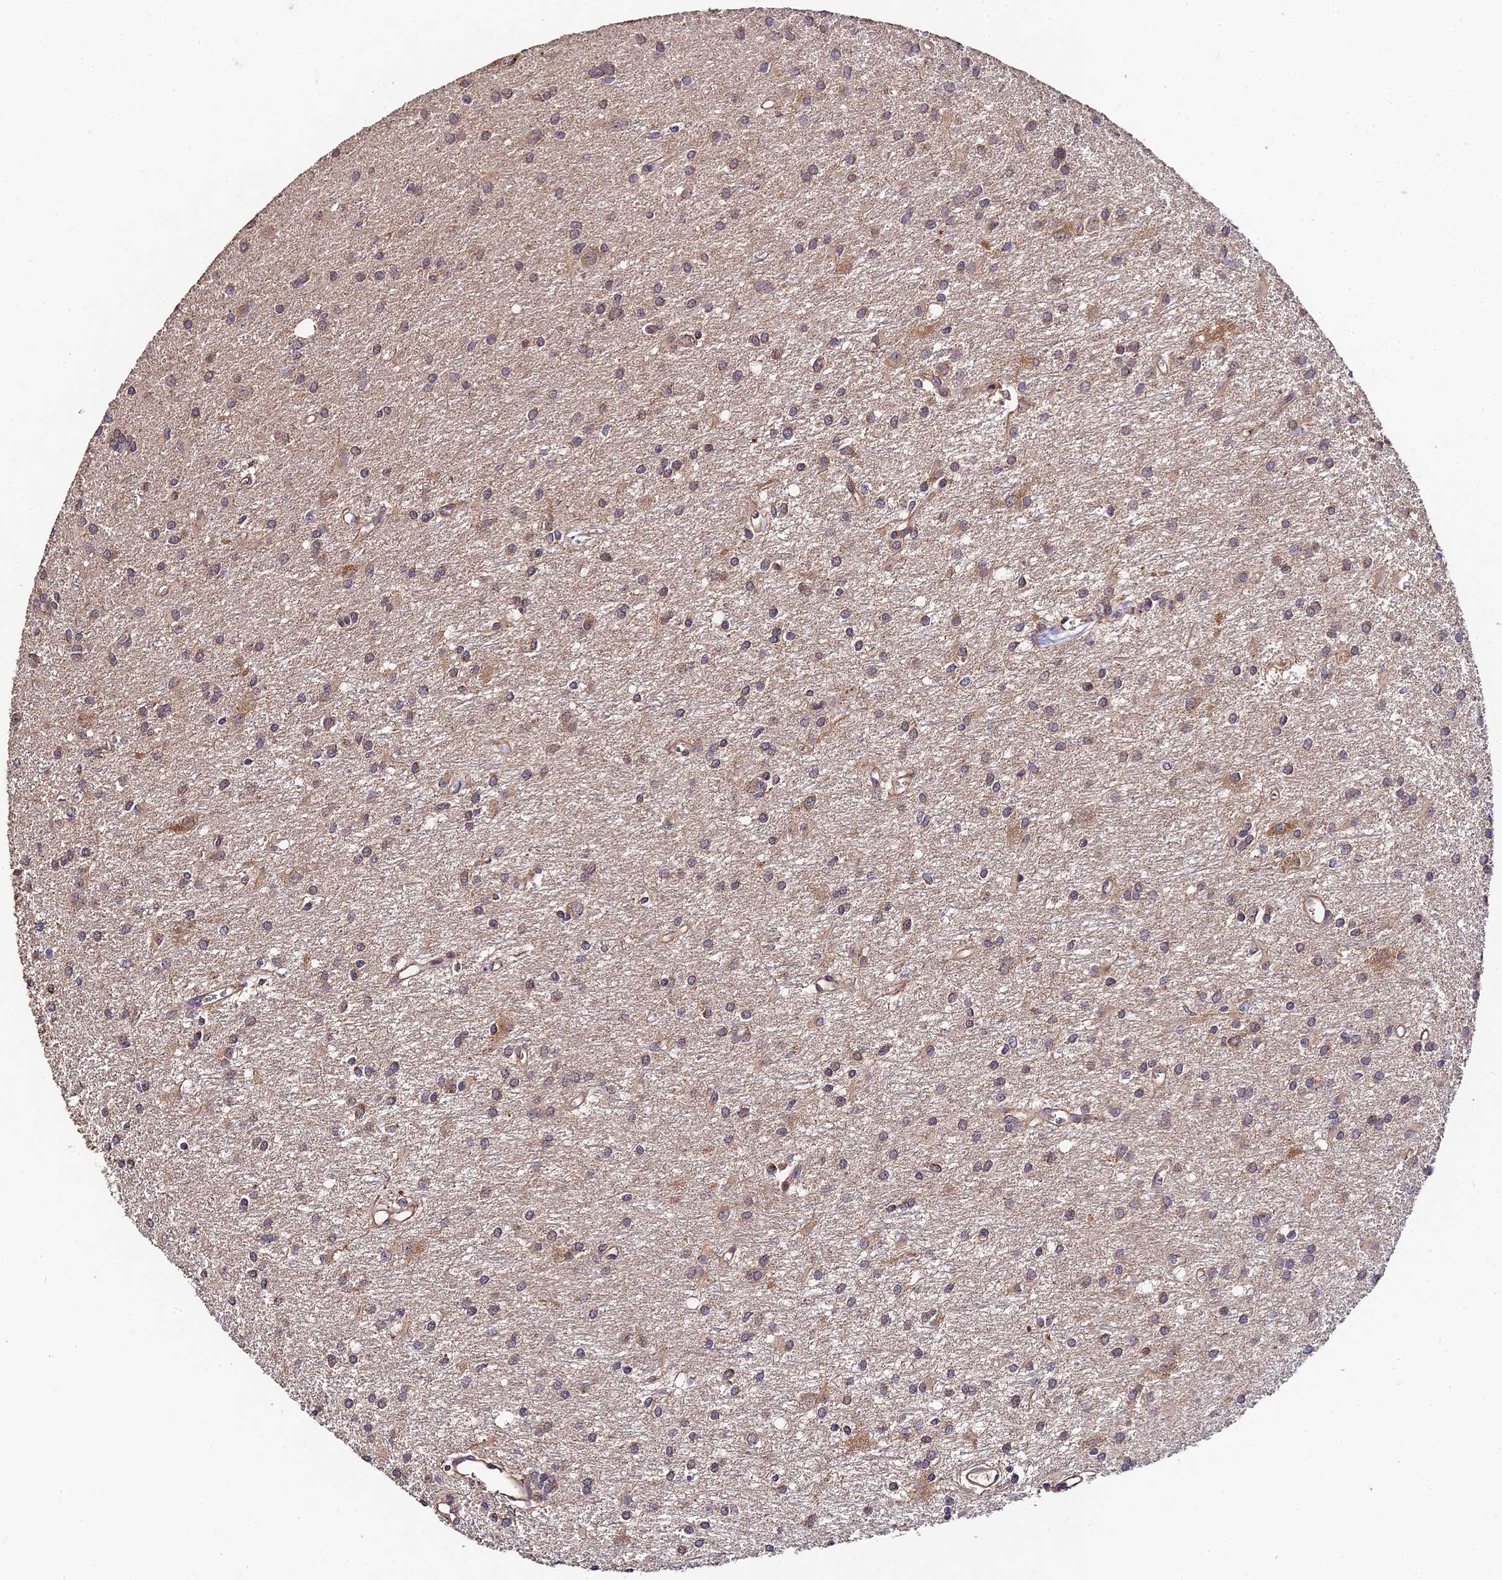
{"staining": {"intensity": "weak", "quantity": "25%-75%", "location": "cytoplasmic/membranous"}, "tissue": "glioma", "cell_type": "Tumor cells", "image_type": "cancer", "snomed": [{"axis": "morphology", "description": "Glioma, malignant, High grade"}, {"axis": "topography", "description": "Brain"}], "caption": "Protein staining of high-grade glioma (malignant) tissue exhibits weak cytoplasmic/membranous staining in about 25%-75% of tumor cells.", "gene": "C3orf20", "patient": {"sex": "female", "age": 50}}